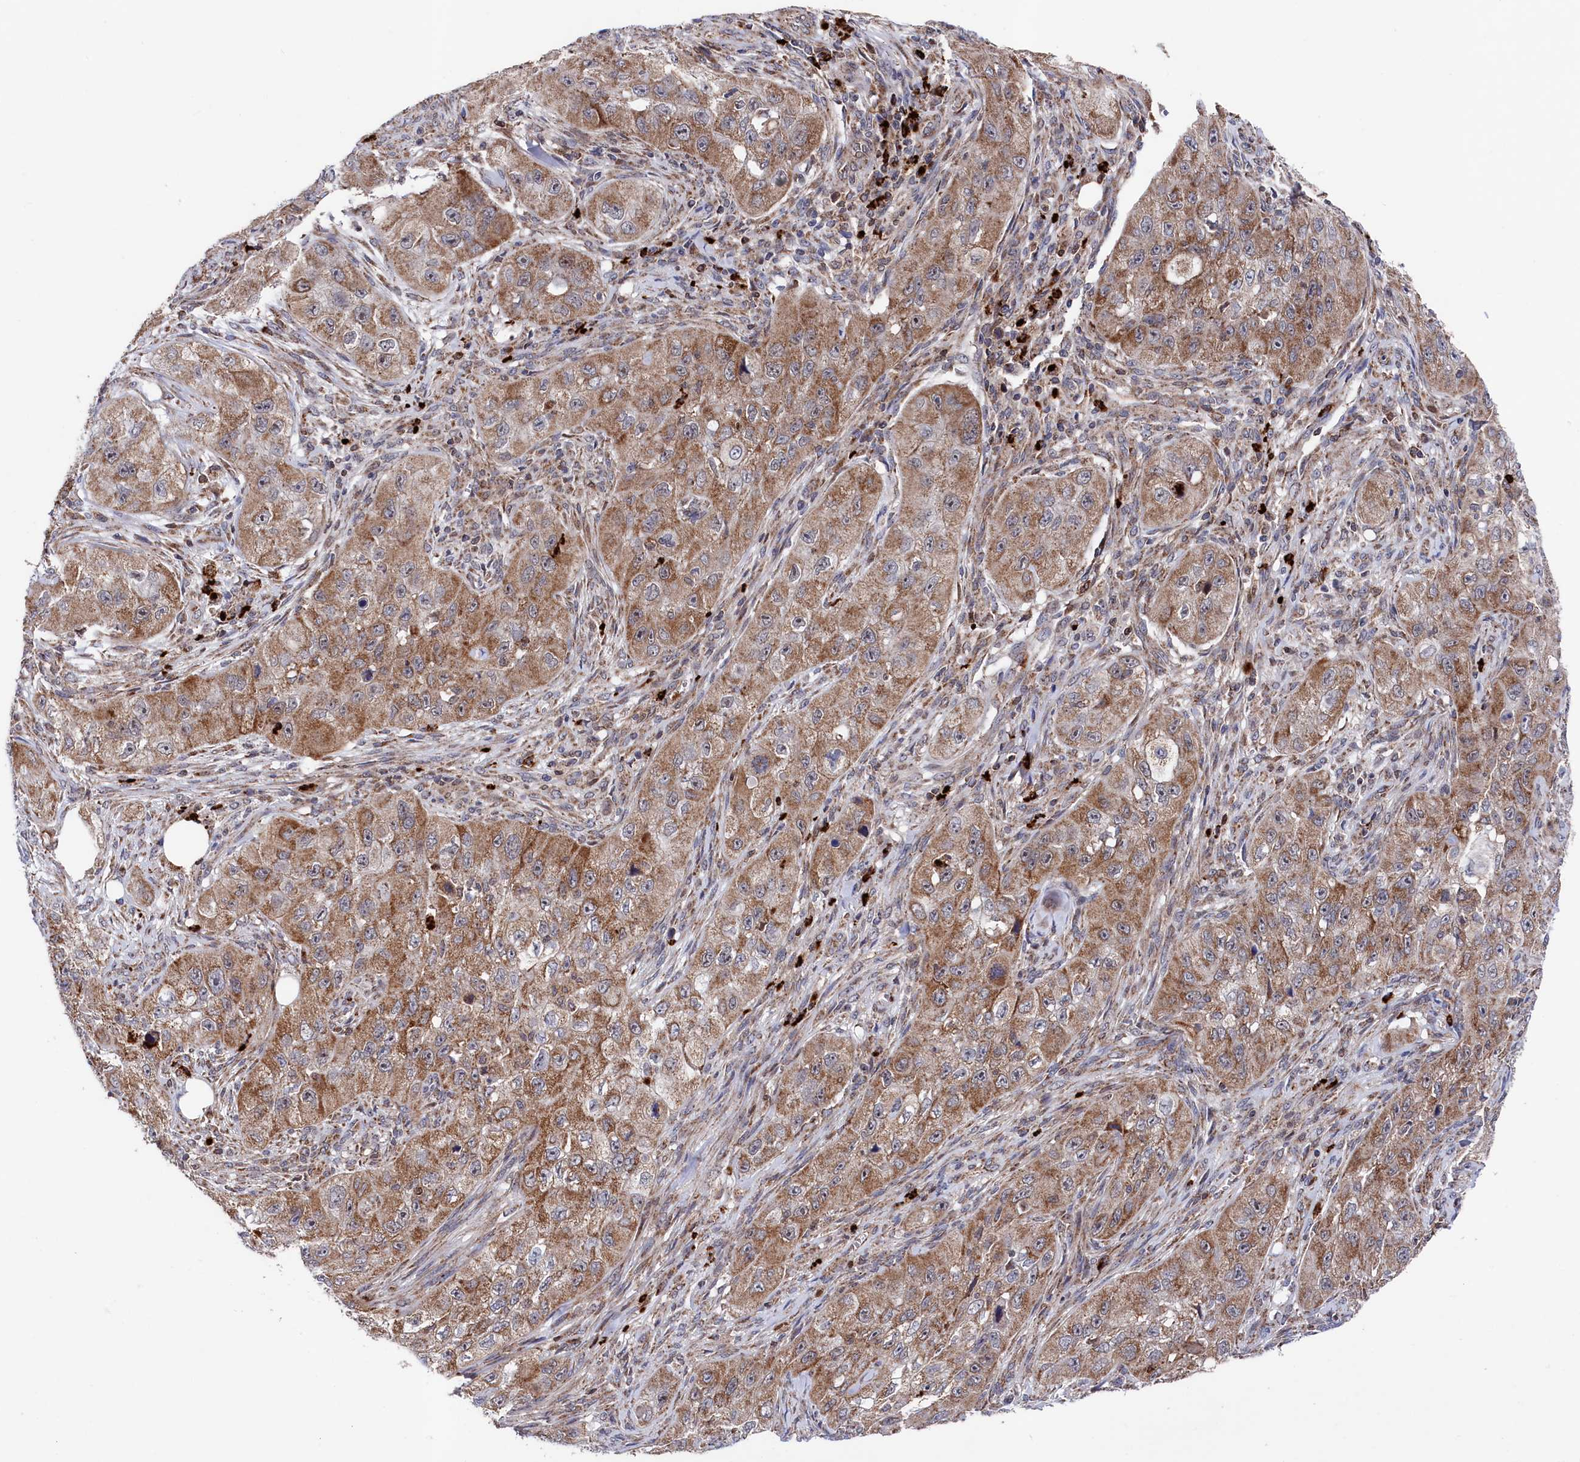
{"staining": {"intensity": "moderate", "quantity": ">75%", "location": "cytoplasmic/membranous"}, "tissue": "skin cancer", "cell_type": "Tumor cells", "image_type": "cancer", "snomed": [{"axis": "morphology", "description": "Squamous cell carcinoma, NOS"}, {"axis": "topography", "description": "Skin"}, {"axis": "topography", "description": "Subcutis"}], "caption": "Immunohistochemical staining of skin cancer demonstrates medium levels of moderate cytoplasmic/membranous protein staining in about >75% of tumor cells. The staining is performed using DAB brown chromogen to label protein expression. The nuclei are counter-stained blue using hematoxylin.", "gene": "CHCHD1", "patient": {"sex": "male", "age": 73}}